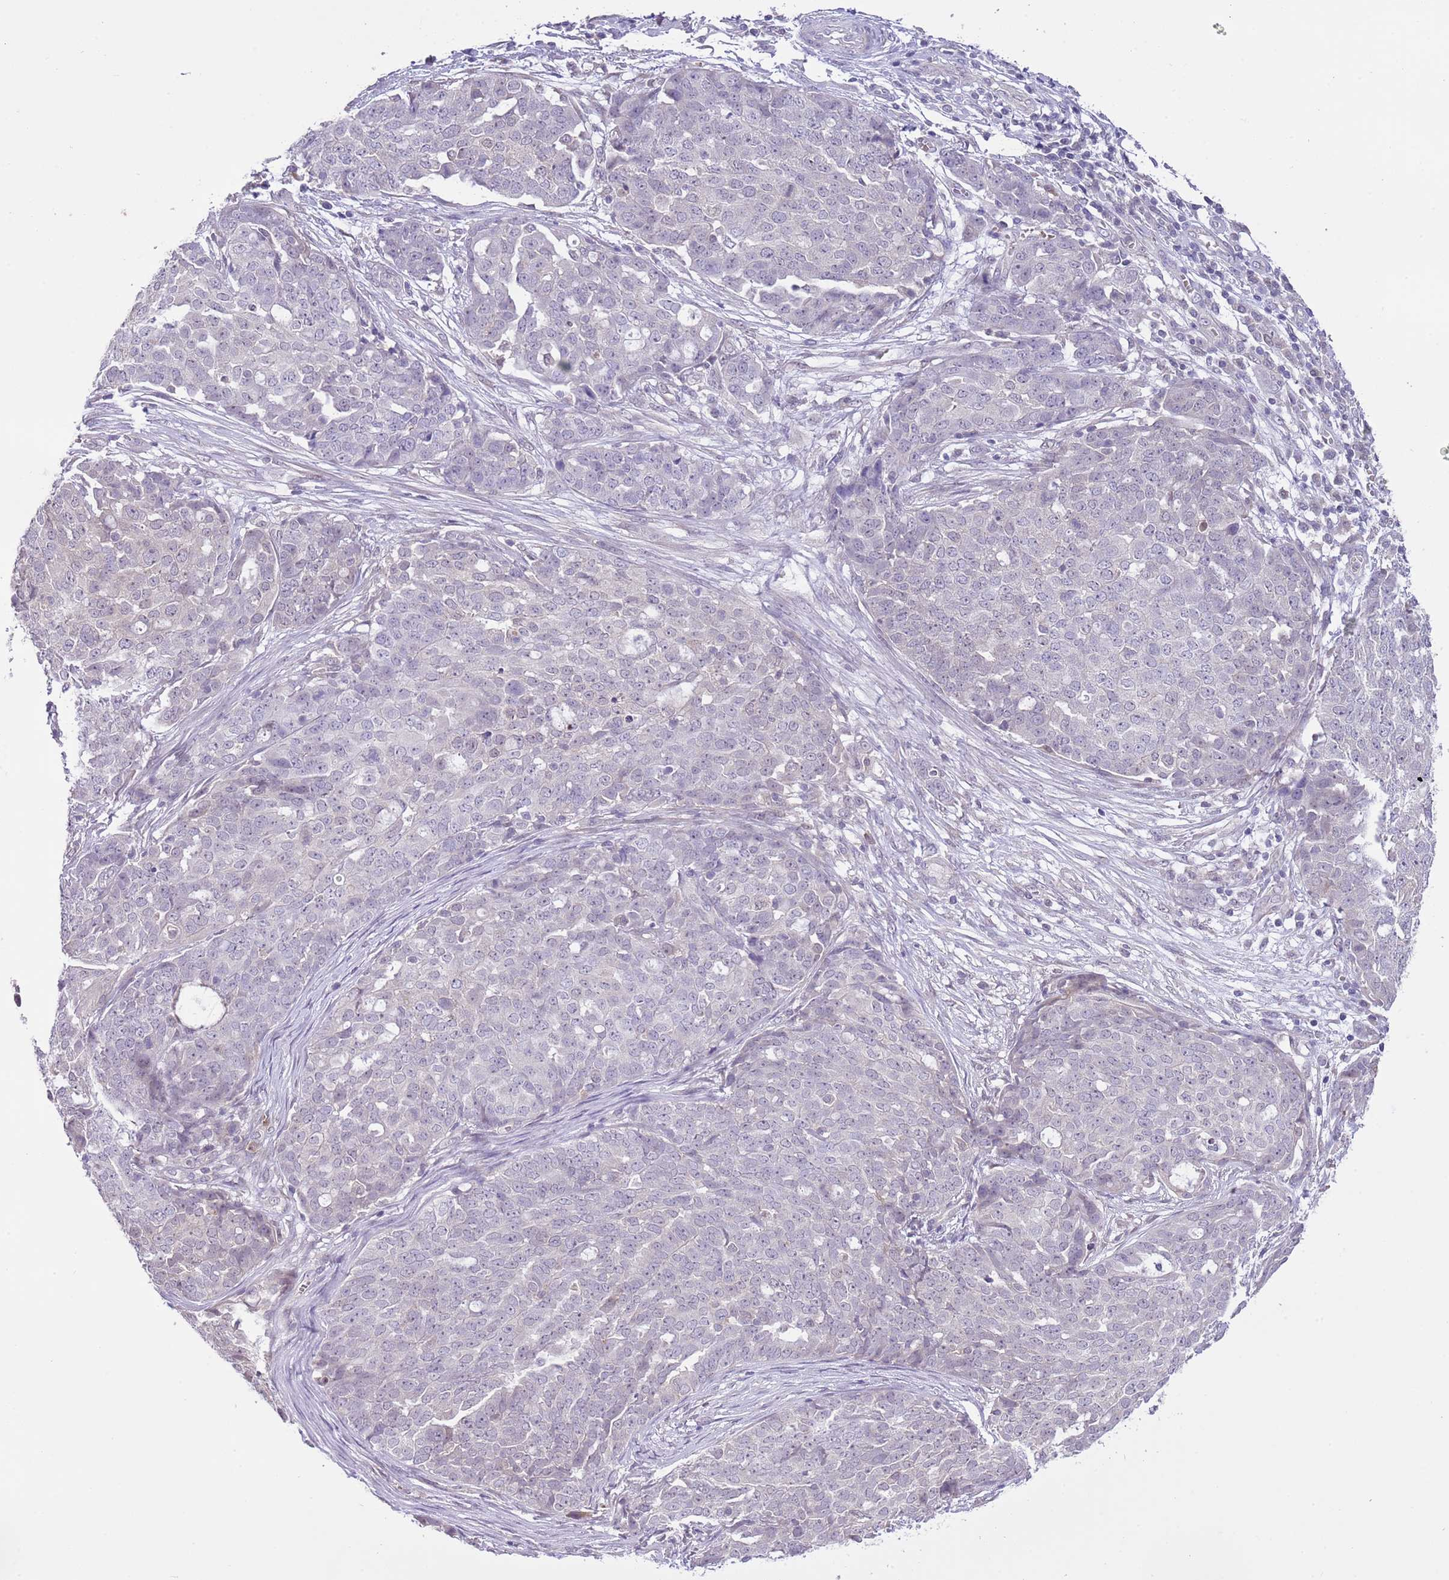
{"staining": {"intensity": "negative", "quantity": "none", "location": "none"}, "tissue": "ovarian cancer", "cell_type": "Tumor cells", "image_type": "cancer", "snomed": [{"axis": "morphology", "description": "Cystadenocarcinoma, serous, NOS"}, {"axis": "topography", "description": "Soft tissue"}, {"axis": "topography", "description": "Ovary"}], "caption": "A histopathology image of ovarian cancer (serous cystadenocarcinoma) stained for a protein exhibits no brown staining in tumor cells. The staining is performed using DAB (3,3'-diaminobenzidine) brown chromogen with nuclei counter-stained in using hematoxylin.", "gene": "GALK2", "patient": {"sex": "female", "age": 57}}